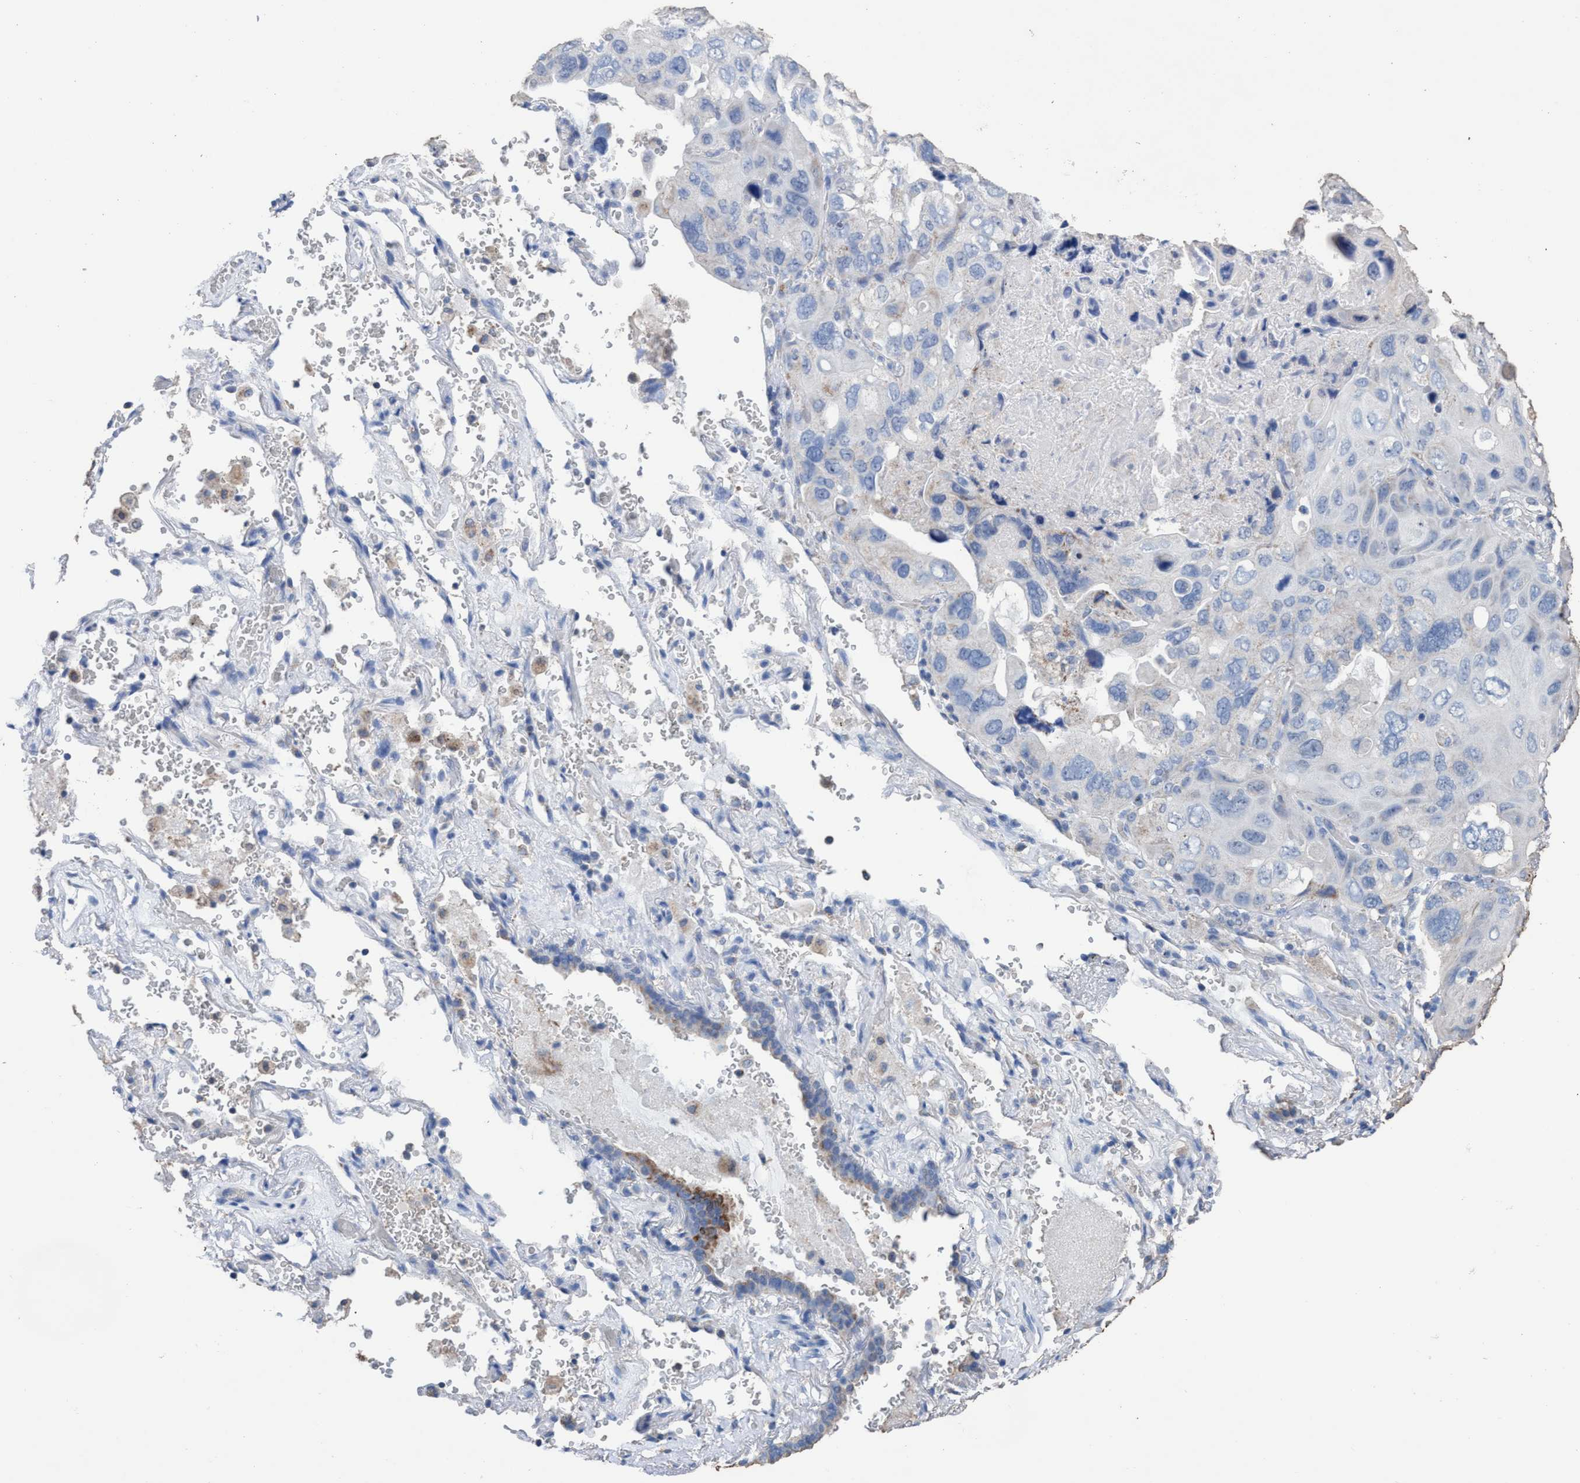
{"staining": {"intensity": "negative", "quantity": "none", "location": "none"}, "tissue": "lung cancer", "cell_type": "Tumor cells", "image_type": "cancer", "snomed": [{"axis": "morphology", "description": "Squamous cell carcinoma, NOS"}, {"axis": "topography", "description": "Lung"}], "caption": "Tumor cells show no significant protein expression in lung cancer.", "gene": "RSAD1", "patient": {"sex": "female", "age": 73}}